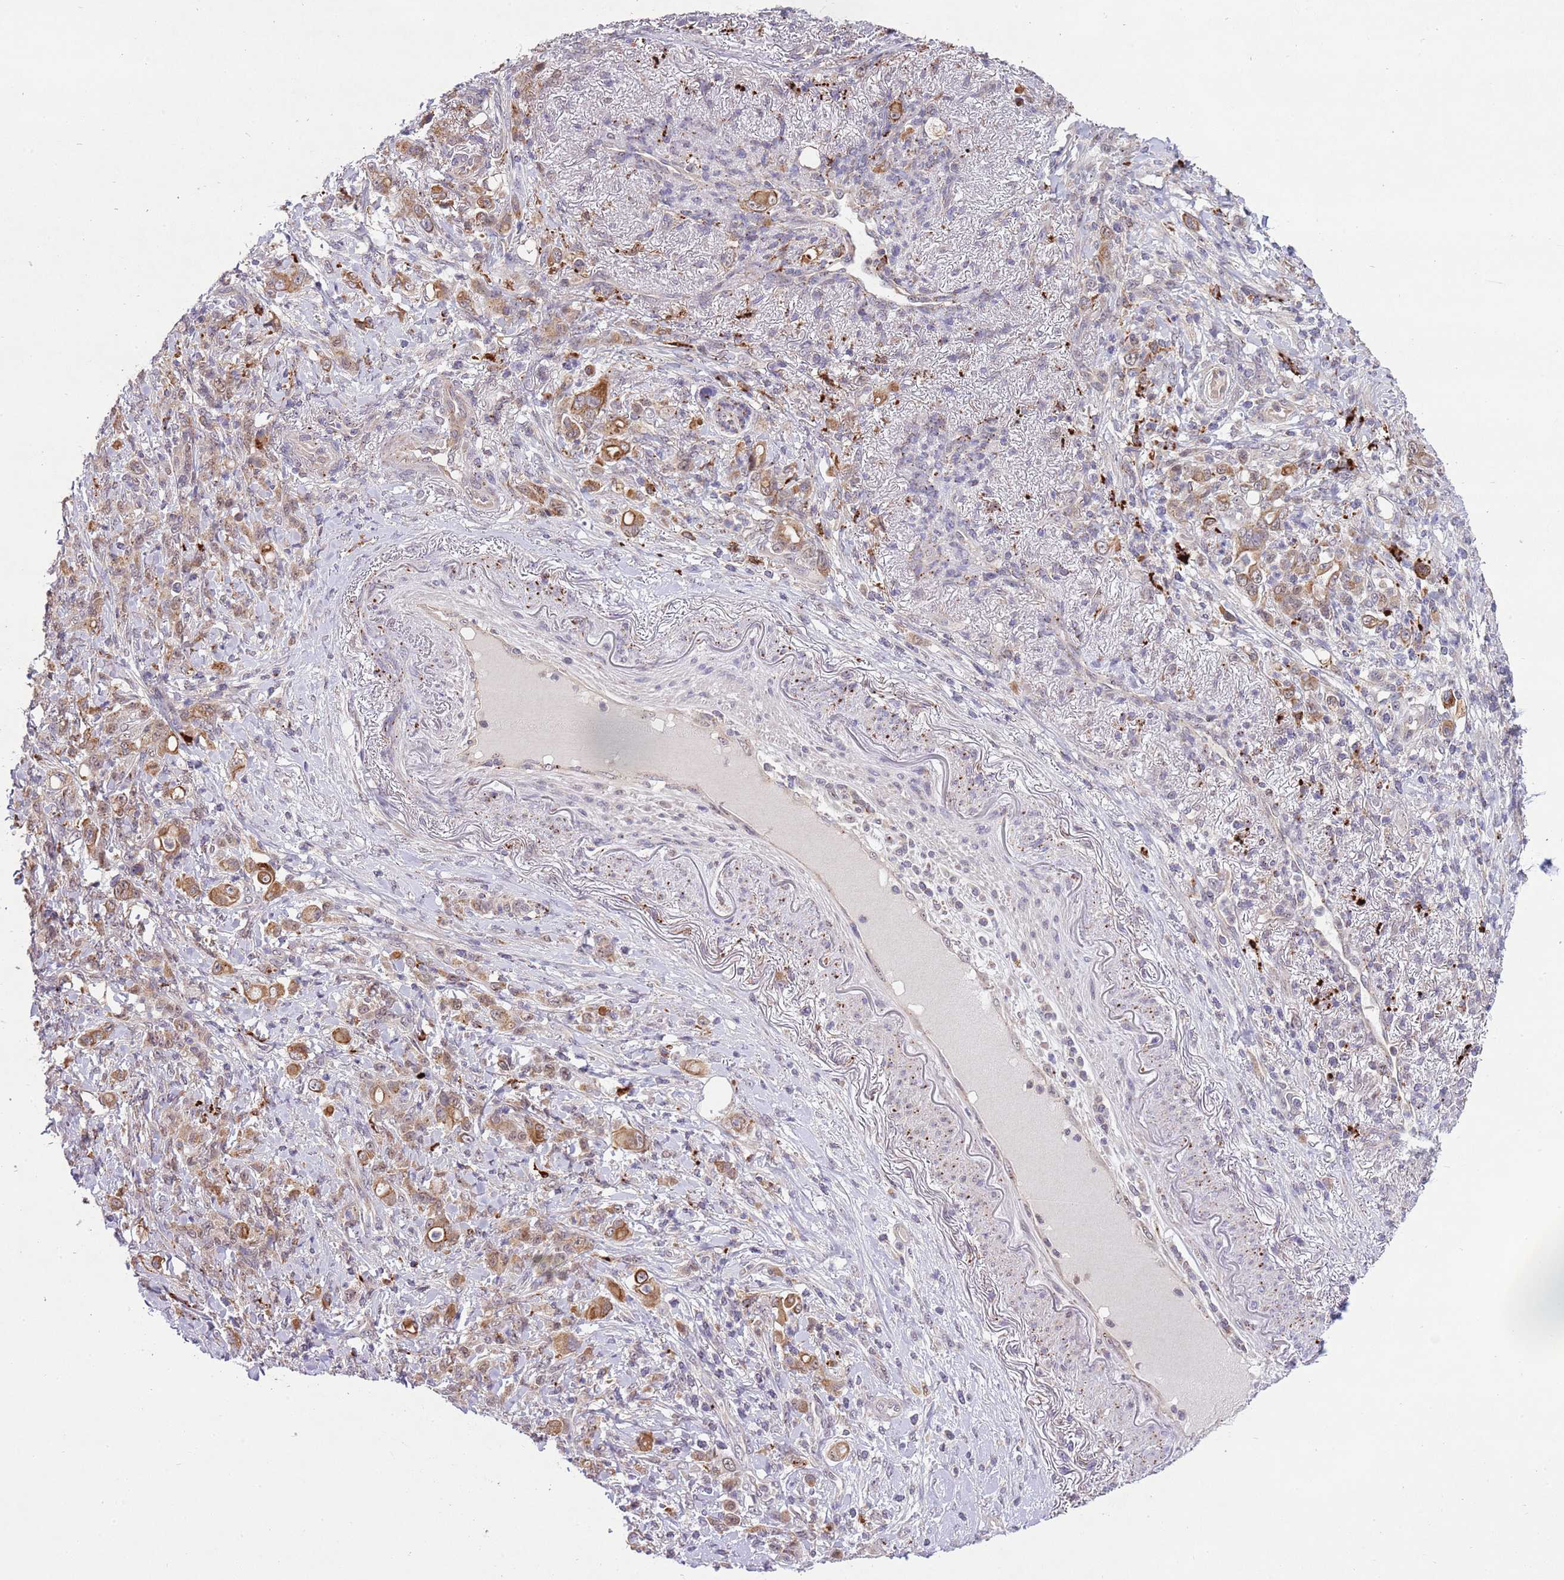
{"staining": {"intensity": "moderate", "quantity": ">75%", "location": "cytoplasmic/membranous"}, "tissue": "stomach cancer", "cell_type": "Tumor cells", "image_type": "cancer", "snomed": [{"axis": "morphology", "description": "Normal tissue, NOS"}, {"axis": "morphology", "description": "Adenocarcinoma, NOS"}, {"axis": "topography", "description": "Stomach"}], "caption": "A brown stain shows moderate cytoplasmic/membranous positivity of a protein in stomach cancer (adenocarcinoma) tumor cells.", "gene": "TRIM27", "patient": {"sex": "female", "age": 79}}